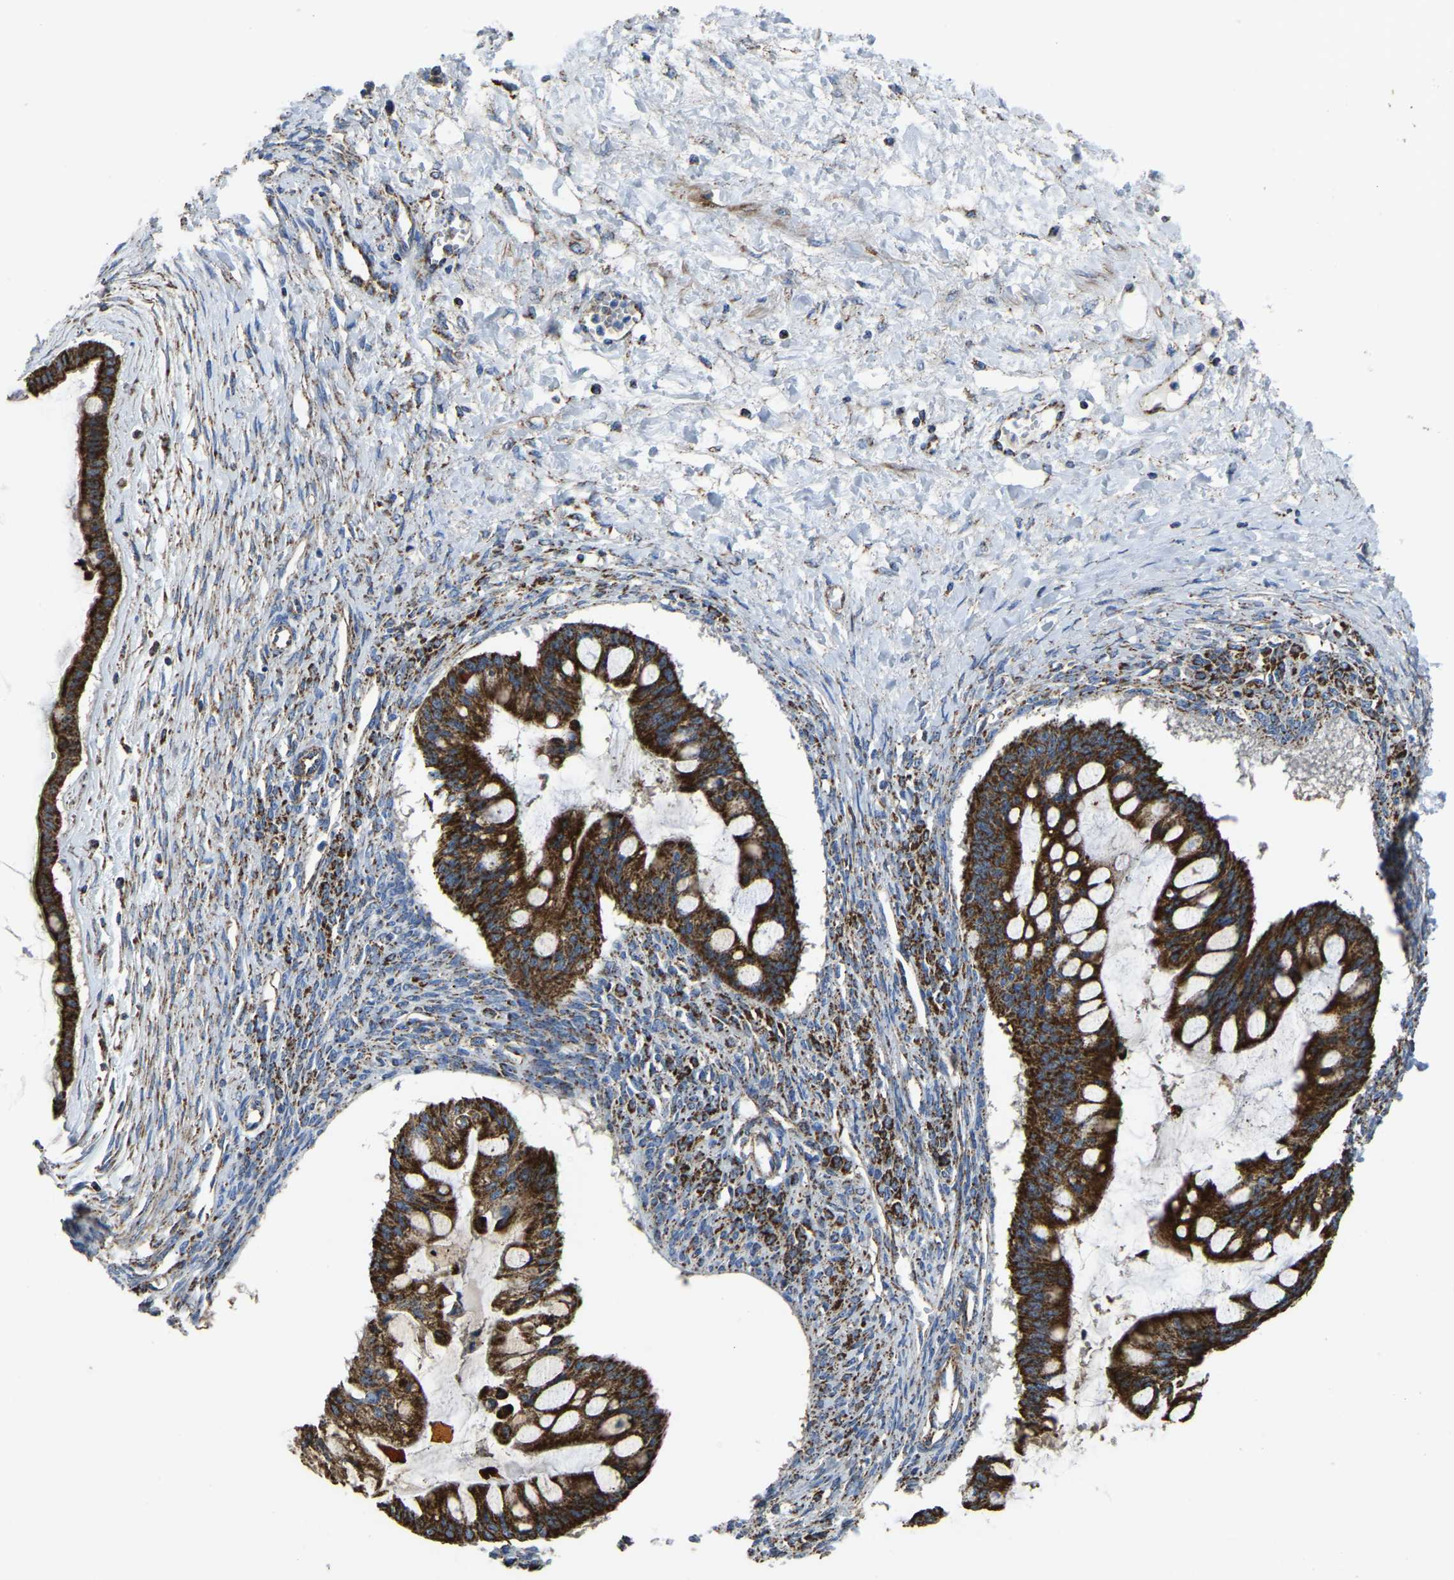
{"staining": {"intensity": "strong", "quantity": ">75%", "location": "cytoplasmic/membranous"}, "tissue": "ovarian cancer", "cell_type": "Tumor cells", "image_type": "cancer", "snomed": [{"axis": "morphology", "description": "Cystadenocarcinoma, mucinous, NOS"}, {"axis": "topography", "description": "Ovary"}], "caption": "The histopathology image demonstrates staining of ovarian cancer, revealing strong cytoplasmic/membranous protein staining (brown color) within tumor cells.", "gene": "ETFA", "patient": {"sex": "female", "age": 73}}